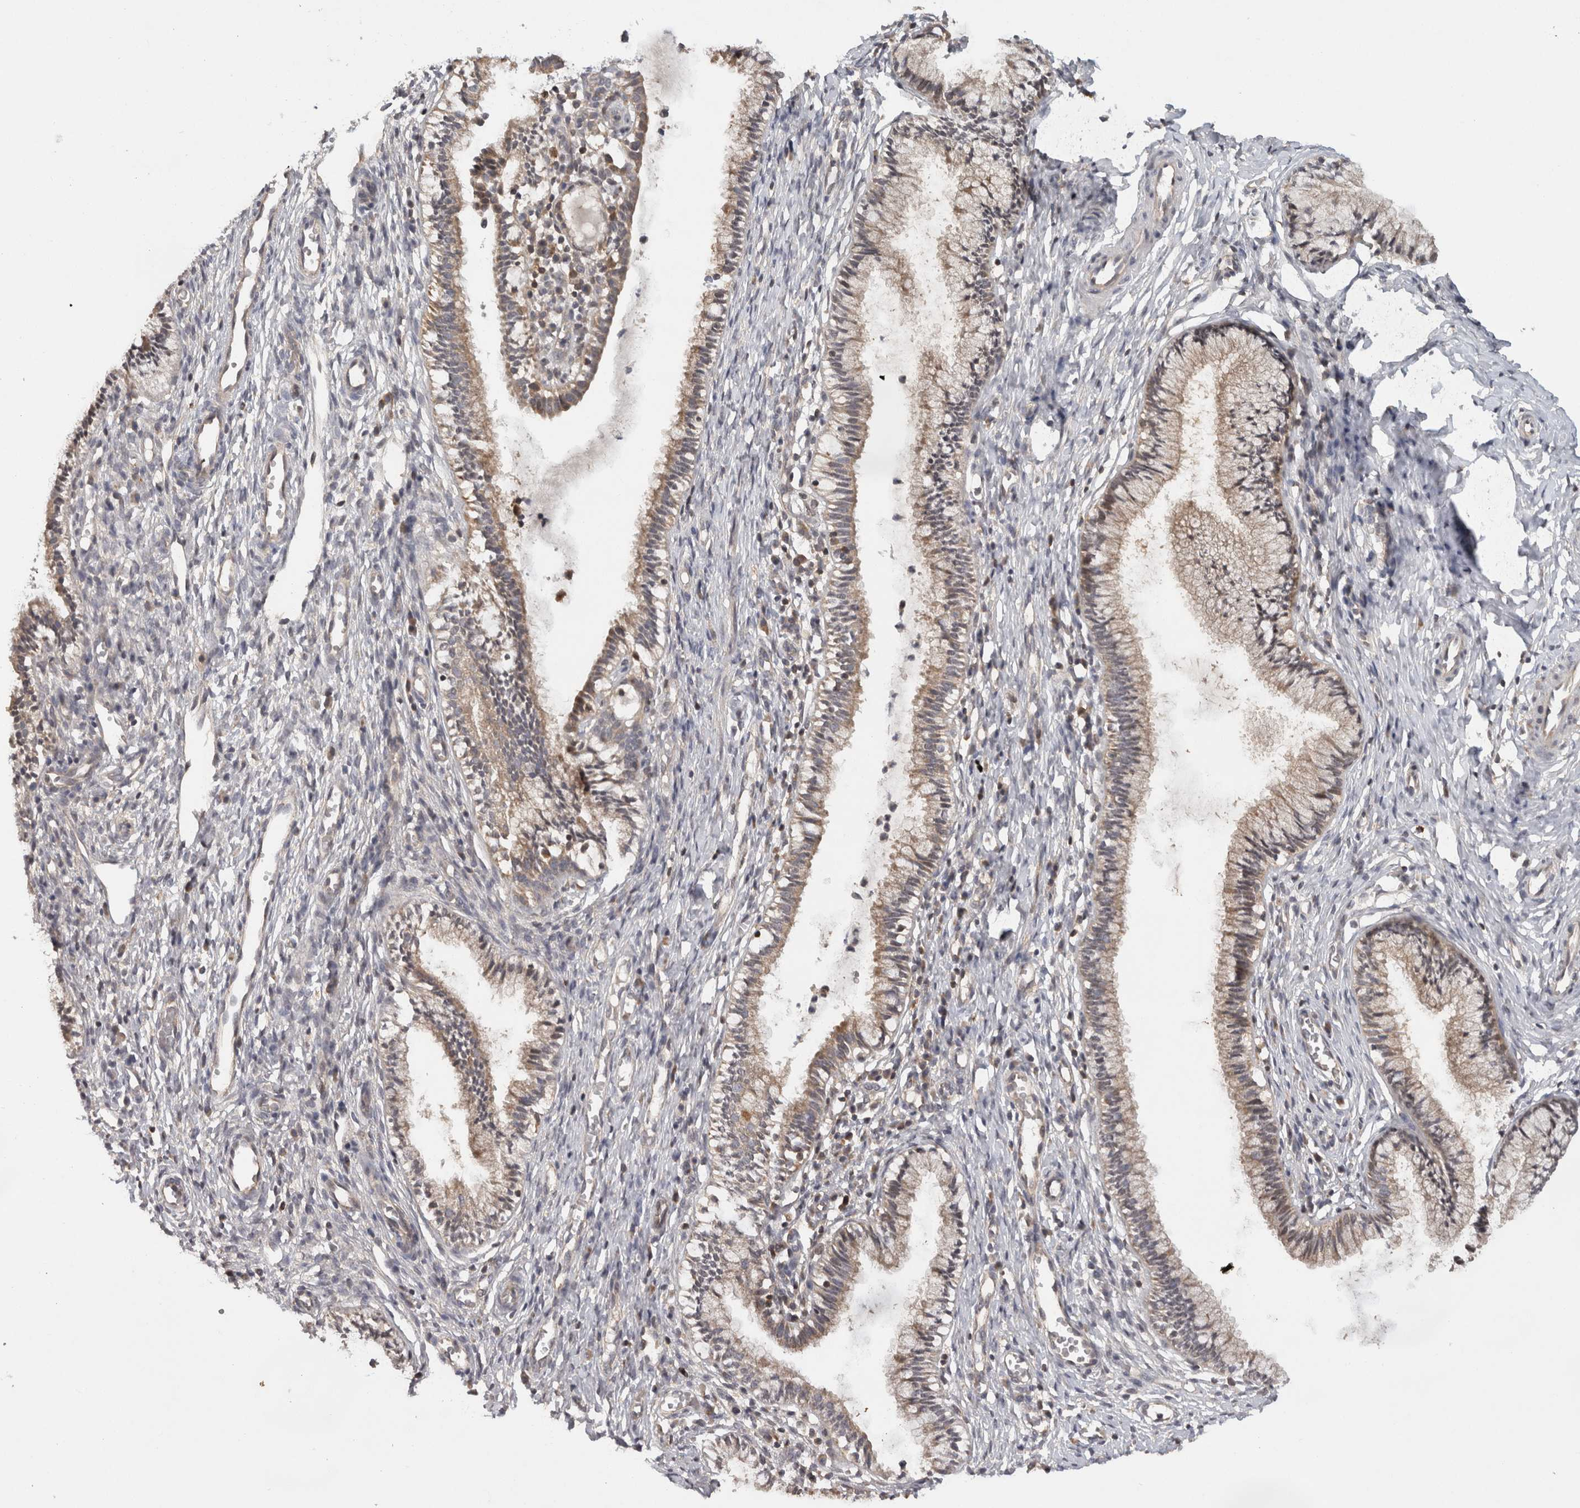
{"staining": {"intensity": "moderate", "quantity": ">75%", "location": "cytoplasmic/membranous"}, "tissue": "cervix", "cell_type": "Glandular cells", "image_type": "normal", "snomed": [{"axis": "morphology", "description": "Normal tissue, NOS"}, {"axis": "topography", "description": "Cervix"}], "caption": "IHC of benign cervix displays medium levels of moderate cytoplasmic/membranous expression in about >75% of glandular cells.", "gene": "ACAT2", "patient": {"sex": "female", "age": 27}}